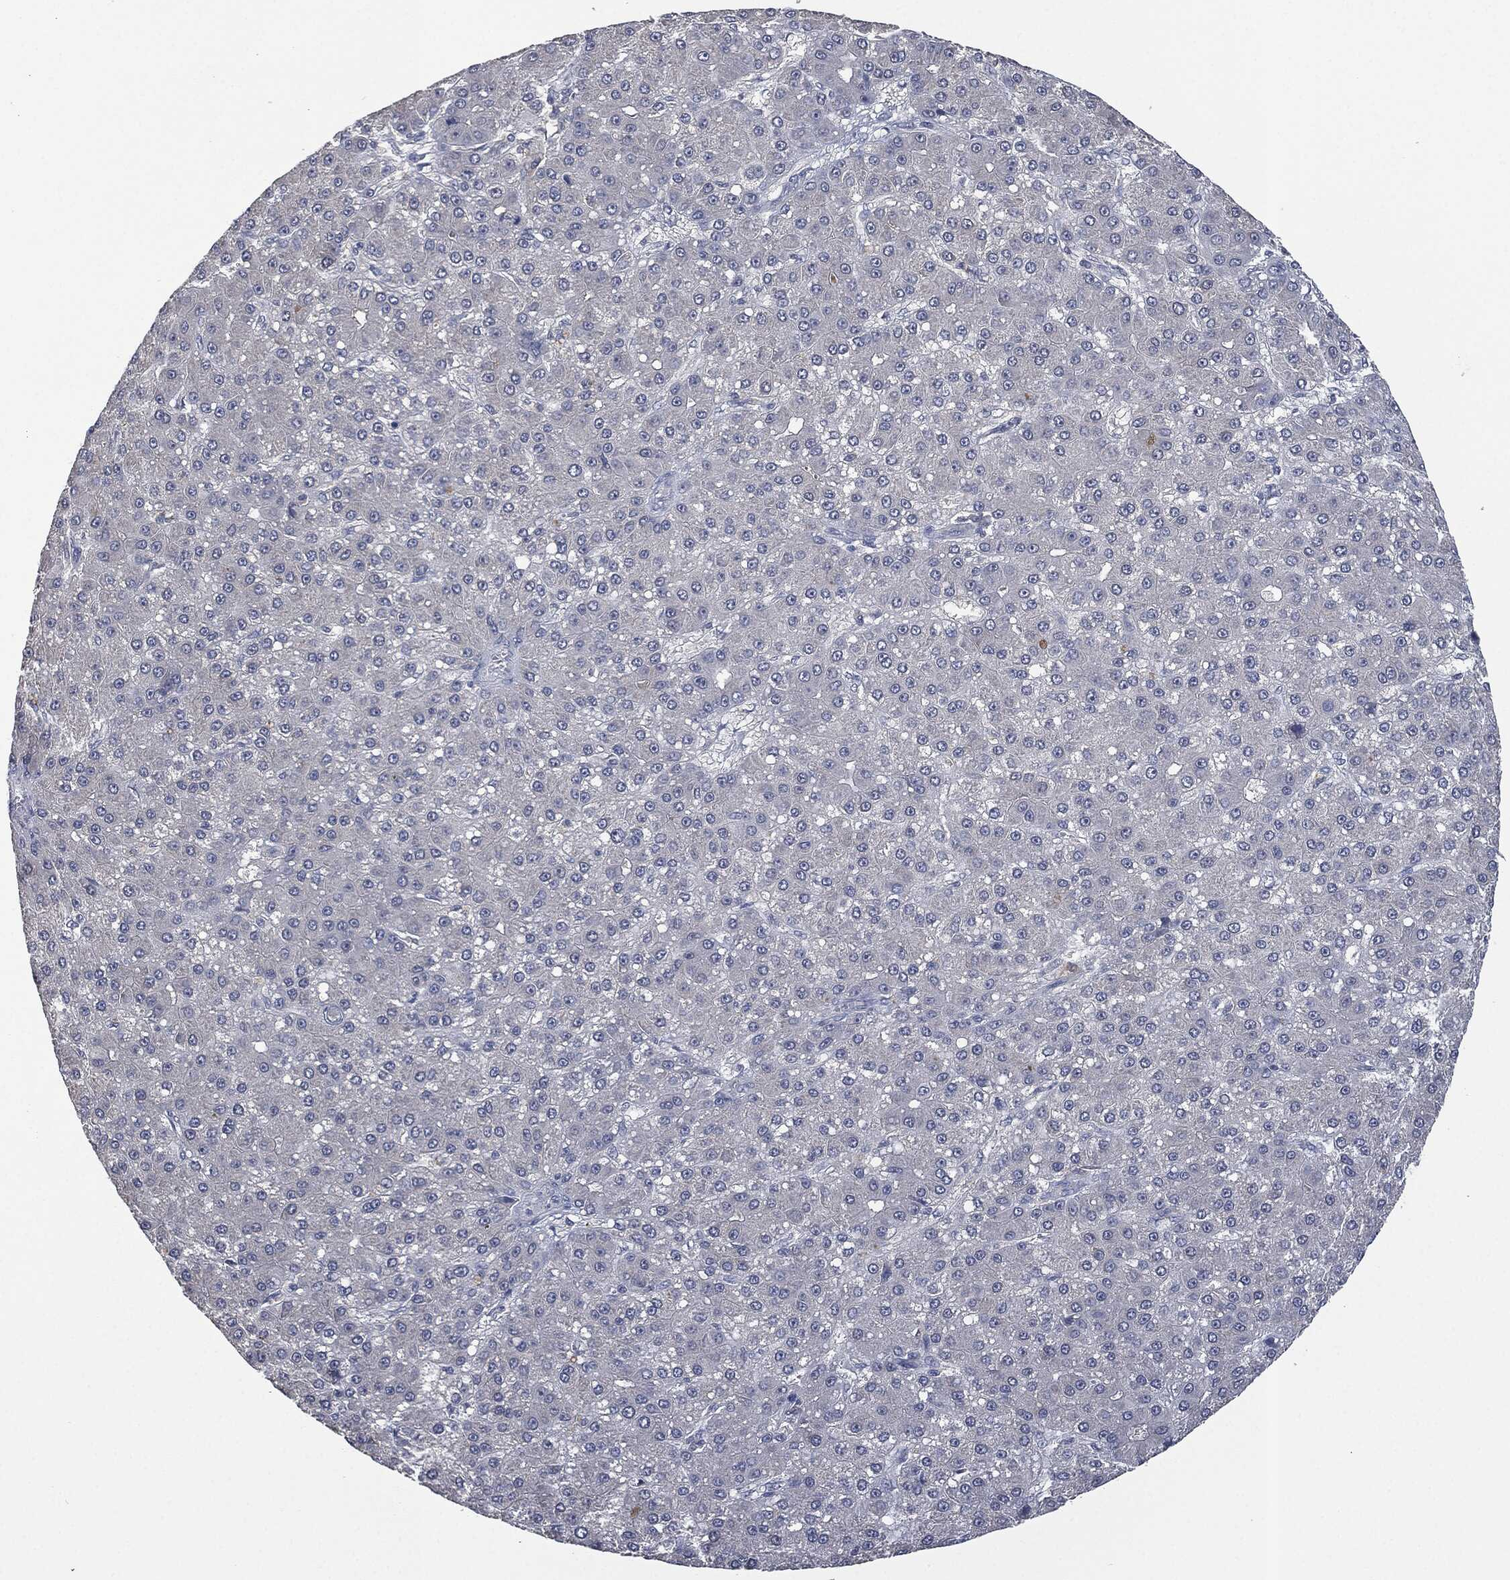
{"staining": {"intensity": "negative", "quantity": "none", "location": "none"}, "tissue": "liver cancer", "cell_type": "Tumor cells", "image_type": "cancer", "snomed": [{"axis": "morphology", "description": "Carcinoma, Hepatocellular, NOS"}, {"axis": "topography", "description": "Liver"}], "caption": "Liver hepatocellular carcinoma was stained to show a protein in brown. There is no significant positivity in tumor cells.", "gene": "IL1RN", "patient": {"sex": "male", "age": 67}}